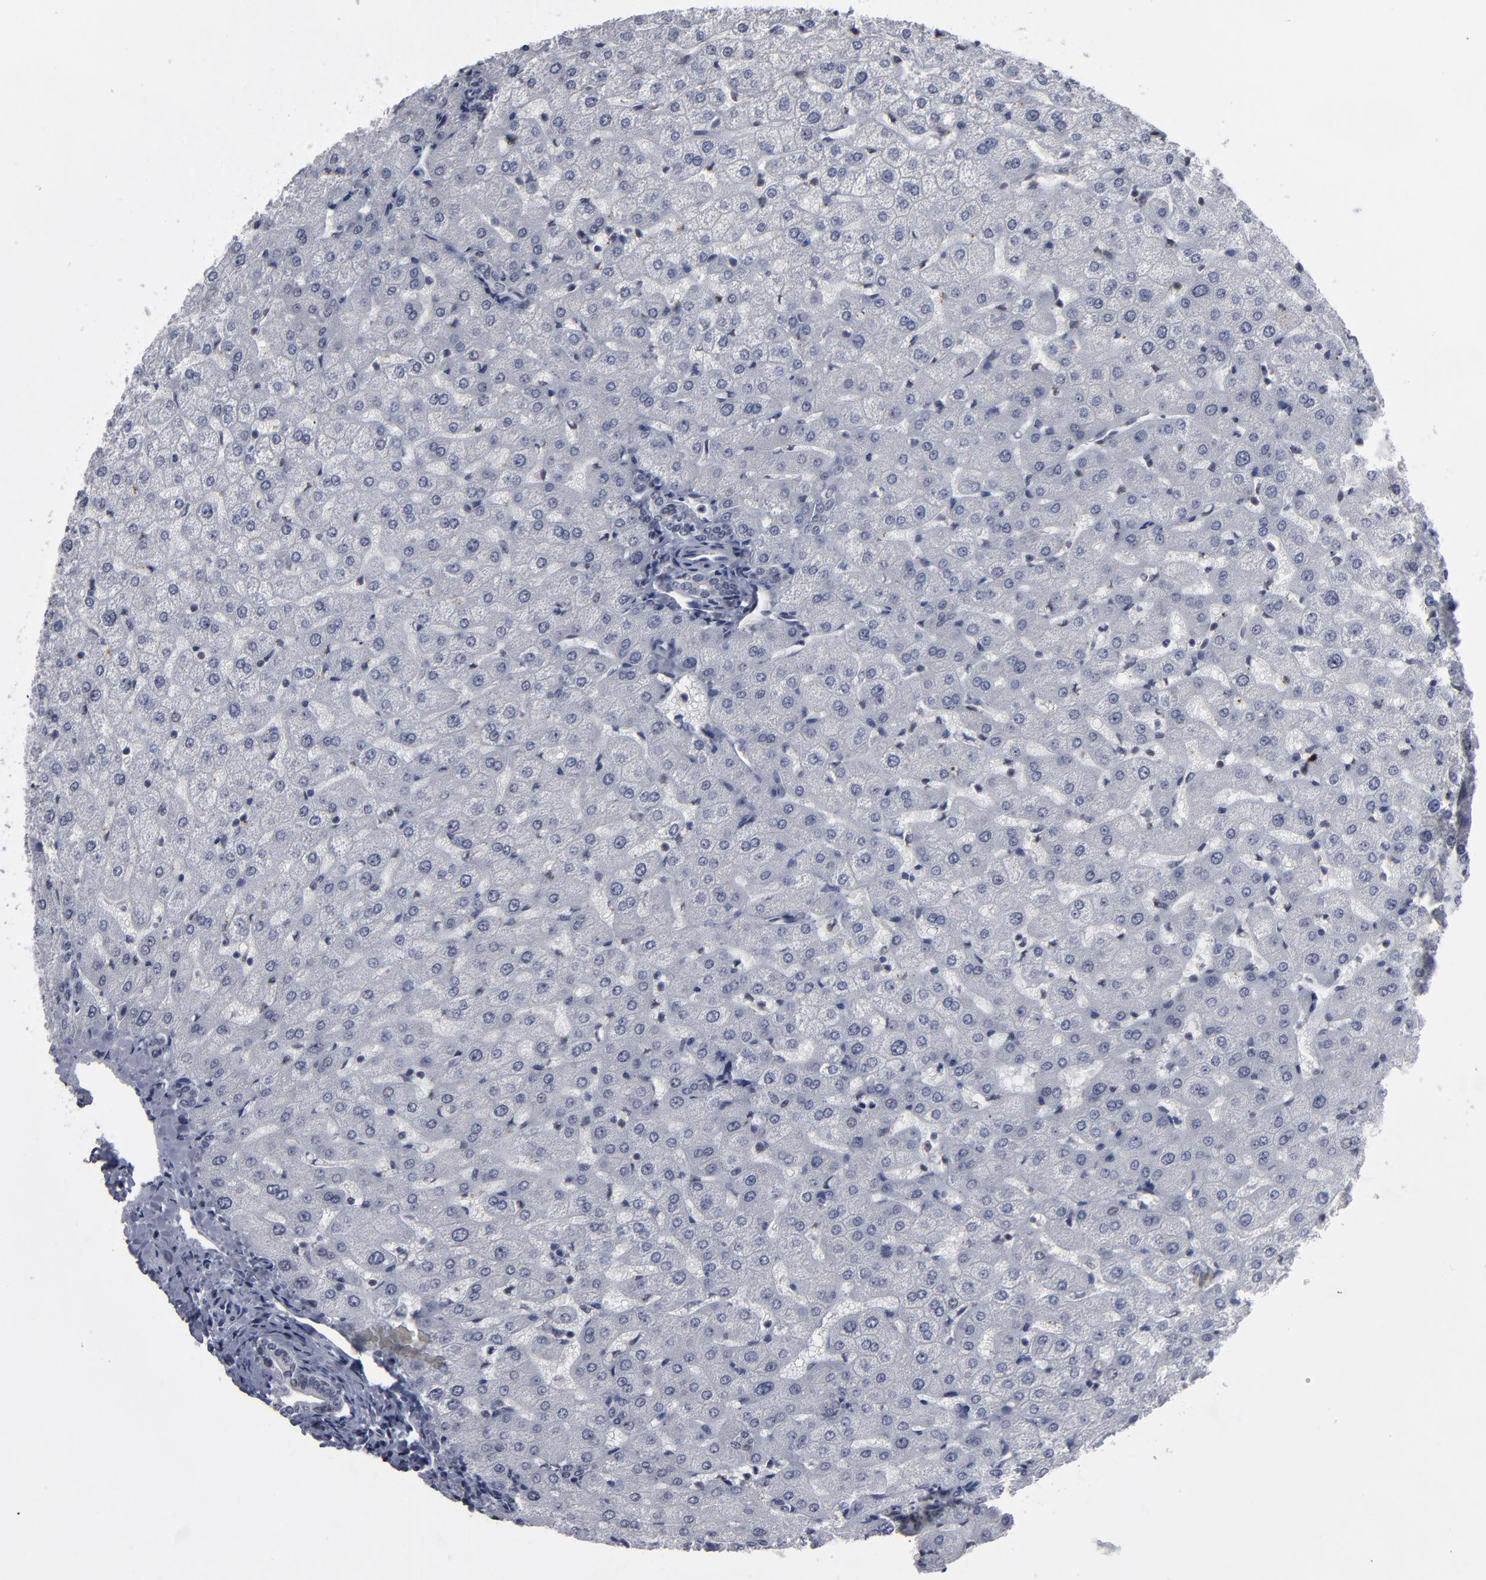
{"staining": {"intensity": "negative", "quantity": "none", "location": "none"}, "tissue": "liver", "cell_type": "Cholangiocytes", "image_type": "normal", "snomed": [{"axis": "morphology", "description": "Normal tissue, NOS"}, {"axis": "morphology", "description": "Fibrosis, NOS"}, {"axis": "topography", "description": "Liver"}], "caption": "A histopathology image of liver stained for a protein reveals no brown staining in cholangiocytes. (DAB immunohistochemistry, high magnification).", "gene": "SSRP1", "patient": {"sex": "female", "age": 29}}